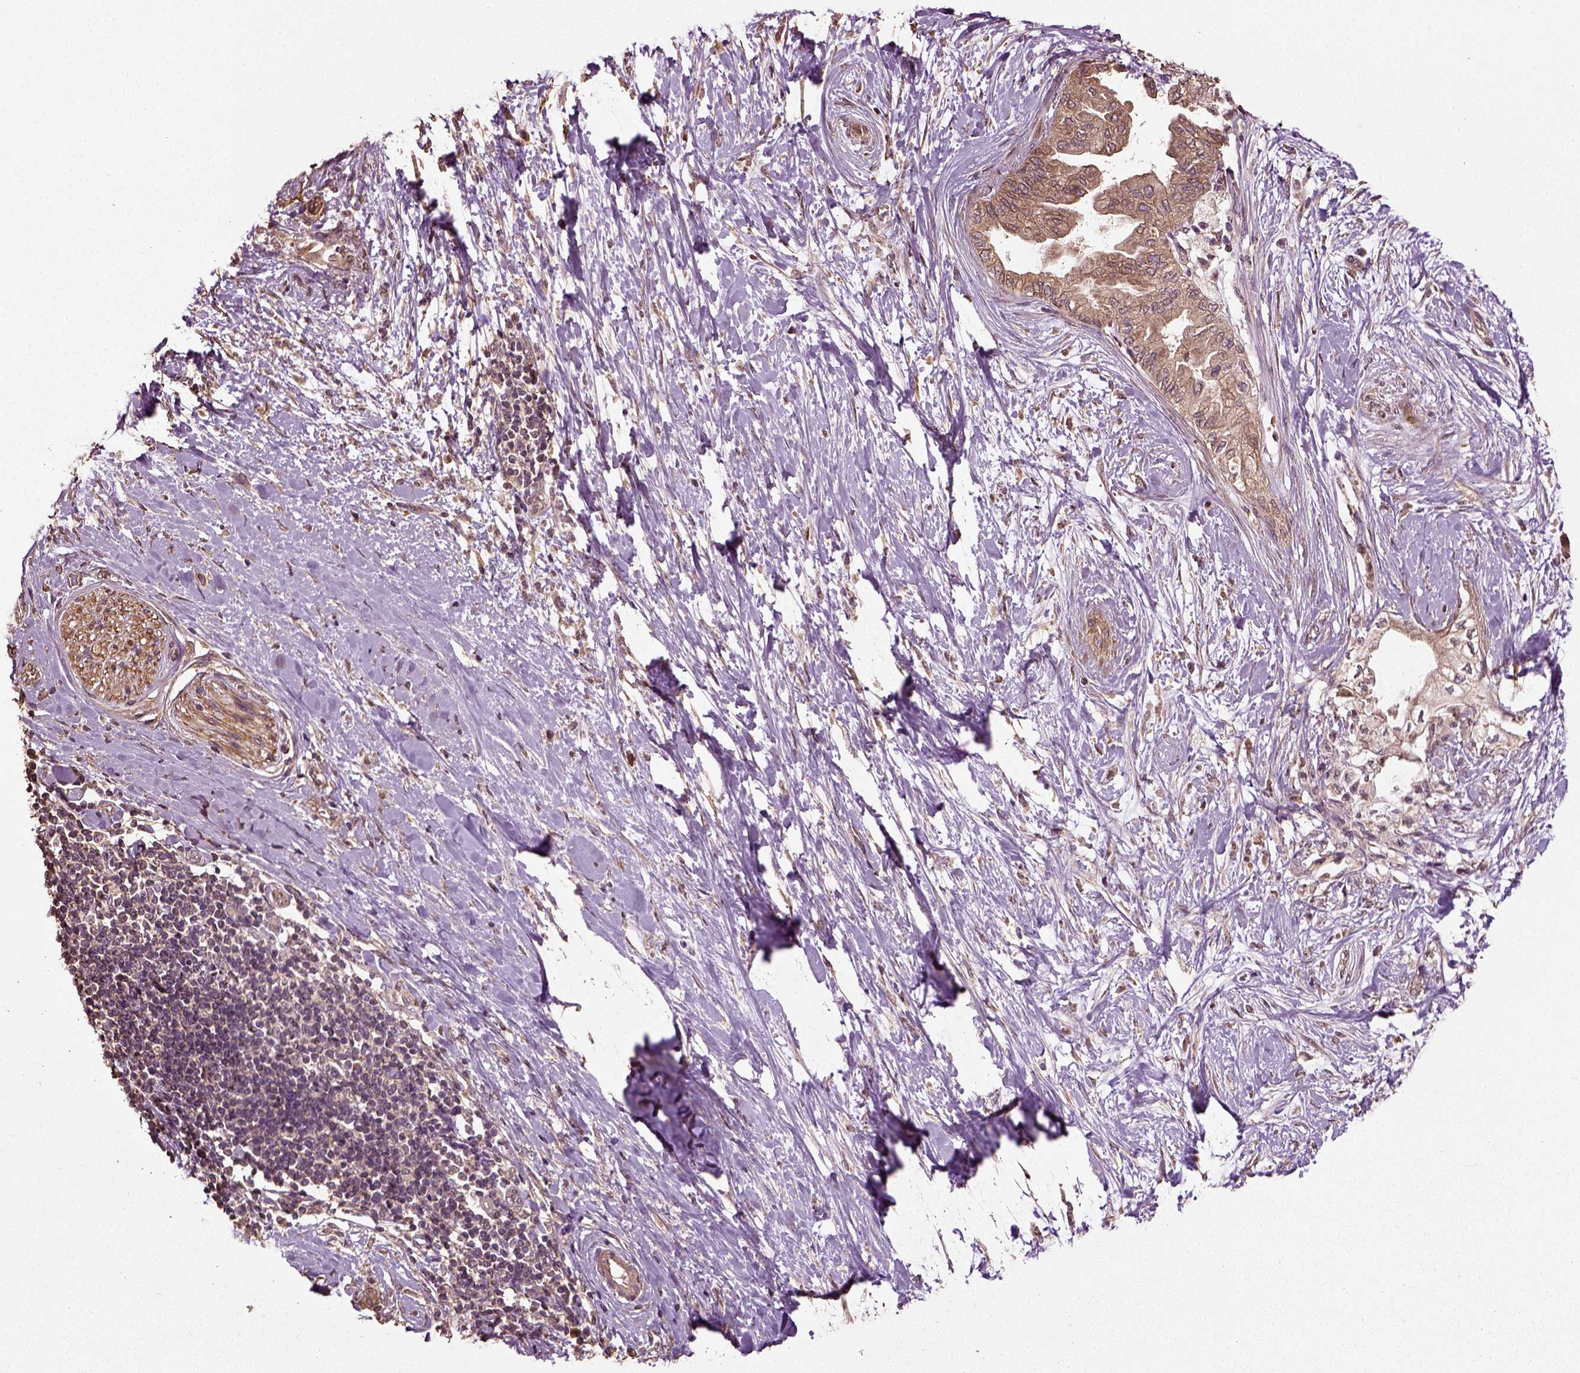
{"staining": {"intensity": "moderate", "quantity": ">75%", "location": "cytoplasmic/membranous"}, "tissue": "pancreatic cancer", "cell_type": "Tumor cells", "image_type": "cancer", "snomed": [{"axis": "morphology", "description": "Normal tissue, NOS"}, {"axis": "morphology", "description": "Adenocarcinoma, NOS"}, {"axis": "topography", "description": "Pancreas"}, {"axis": "topography", "description": "Duodenum"}], "caption": "Immunohistochemical staining of adenocarcinoma (pancreatic) displays moderate cytoplasmic/membranous protein staining in approximately >75% of tumor cells.", "gene": "ERV3-1", "patient": {"sex": "female", "age": 60}}